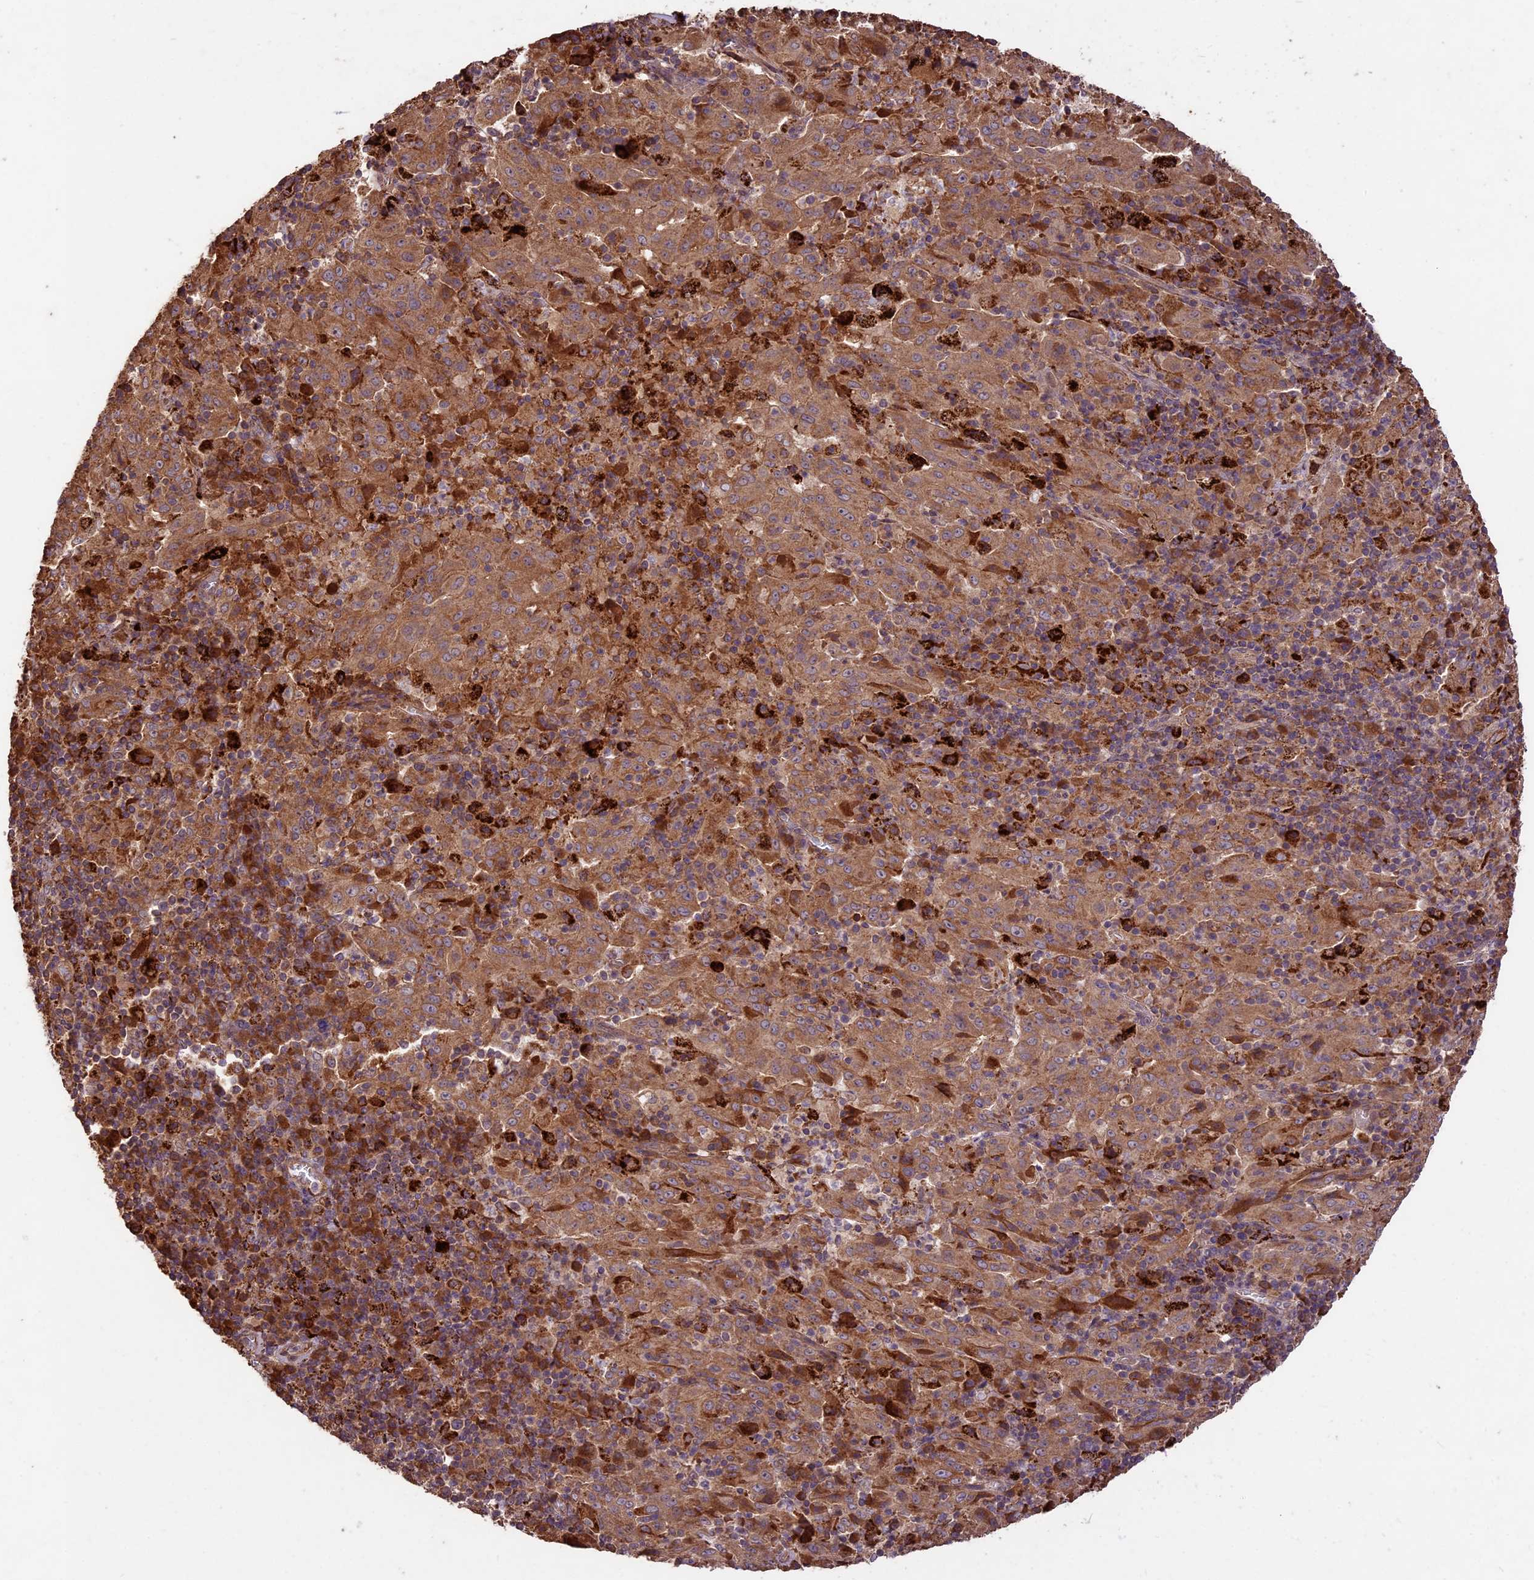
{"staining": {"intensity": "moderate", "quantity": ">75%", "location": "cytoplasmic/membranous"}, "tissue": "pancreatic cancer", "cell_type": "Tumor cells", "image_type": "cancer", "snomed": [{"axis": "morphology", "description": "Adenocarcinoma, NOS"}, {"axis": "topography", "description": "Pancreas"}], "caption": "The histopathology image reveals staining of pancreatic cancer (adenocarcinoma), revealing moderate cytoplasmic/membranous protein staining (brown color) within tumor cells.", "gene": "CRLF1", "patient": {"sex": "male", "age": 63}}